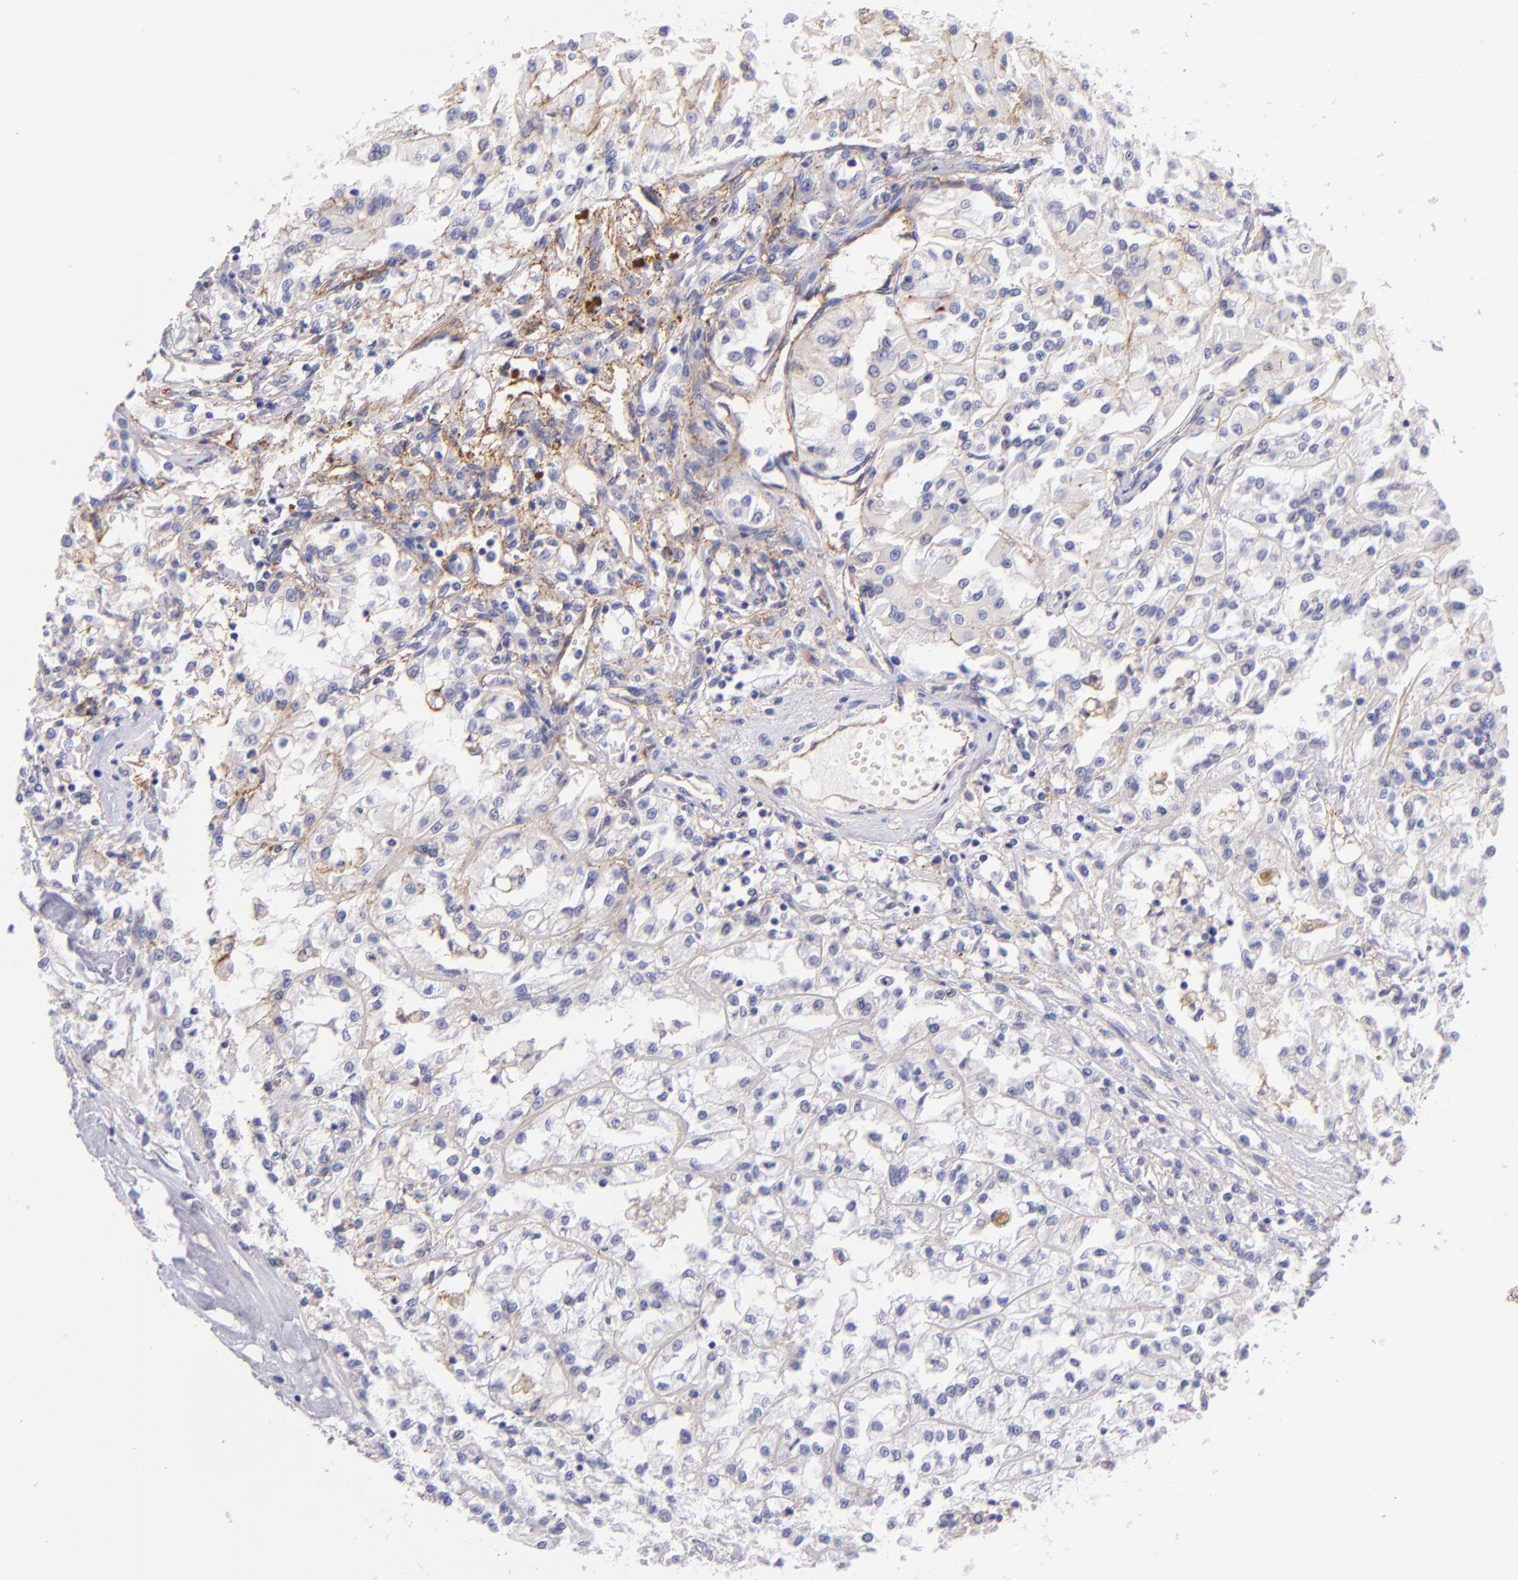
{"staining": {"intensity": "weak", "quantity": ">75%", "location": "cytoplasmic/membranous"}, "tissue": "renal cancer", "cell_type": "Tumor cells", "image_type": "cancer", "snomed": [{"axis": "morphology", "description": "Adenocarcinoma, NOS"}, {"axis": "topography", "description": "Kidney"}], "caption": "A high-resolution photomicrograph shows immunohistochemistry staining of renal cancer (adenocarcinoma), which reveals weak cytoplasmic/membranous positivity in approximately >75% of tumor cells.", "gene": "CD81", "patient": {"sex": "male", "age": 78}}